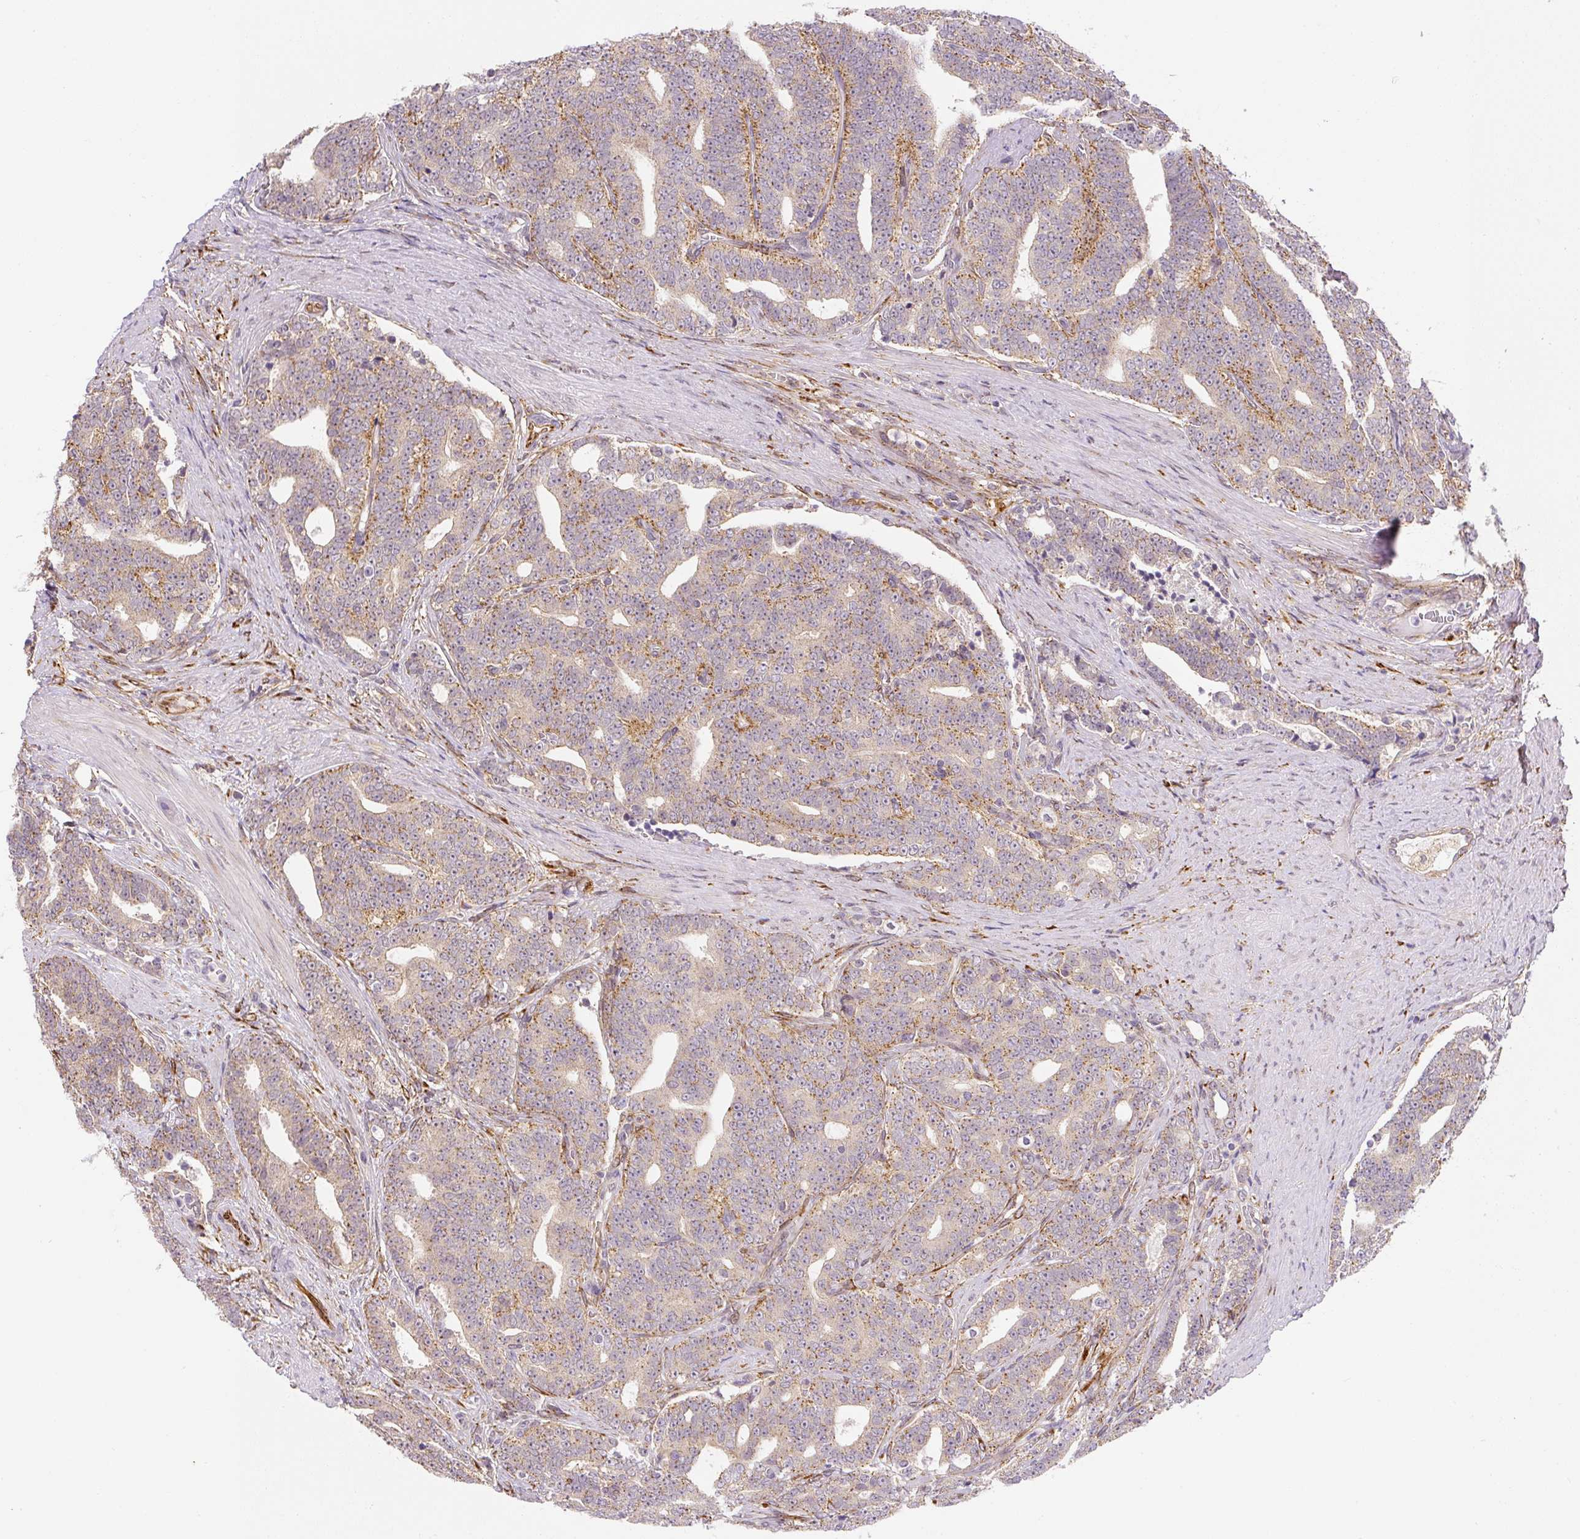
{"staining": {"intensity": "moderate", "quantity": "25%-75%", "location": "cytoplasmic/membranous"}, "tissue": "prostate cancer", "cell_type": "Tumor cells", "image_type": "cancer", "snomed": [{"axis": "morphology", "description": "Adenocarcinoma, High grade"}, {"axis": "topography", "description": "Prostate and seminal vesicle, NOS"}], "caption": "A high-resolution image shows IHC staining of prostate cancer, which demonstrates moderate cytoplasmic/membranous staining in approximately 25%-75% of tumor cells. Nuclei are stained in blue.", "gene": "PLA2G4A", "patient": {"sex": "male", "age": 67}}